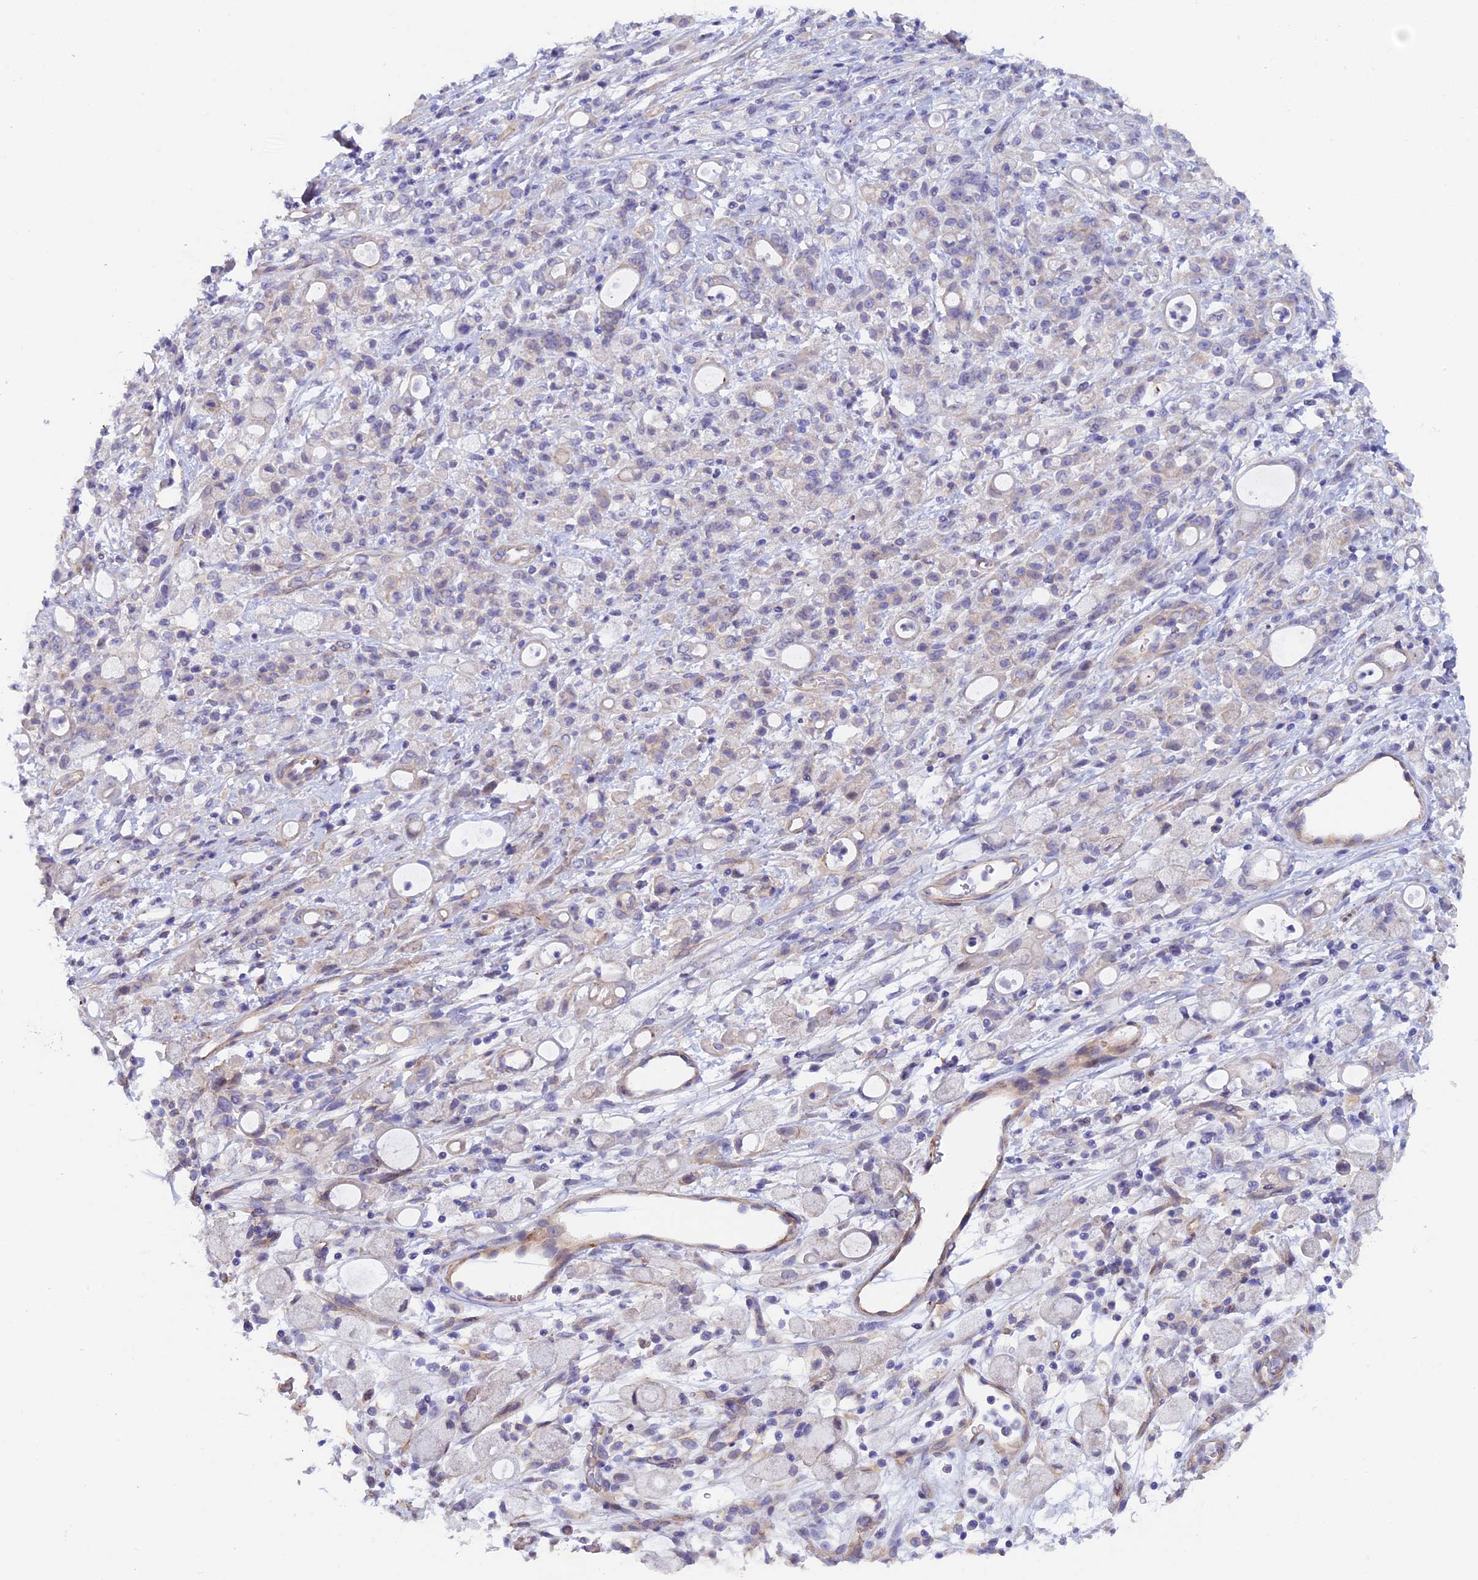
{"staining": {"intensity": "negative", "quantity": "none", "location": "none"}, "tissue": "stomach cancer", "cell_type": "Tumor cells", "image_type": "cancer", "snomed": [{"axis": "morphology", "description": "Adenocarcinoma, NOS"}, {"axis": "topography", "description": "Stomach"}], "caption": "Stomach cancer stained for a protein using immunohistochemistry (IHC) displays no staining tumor cells.", "gene": "FZR1", "patient": {"sex": "female", "age": 60}}